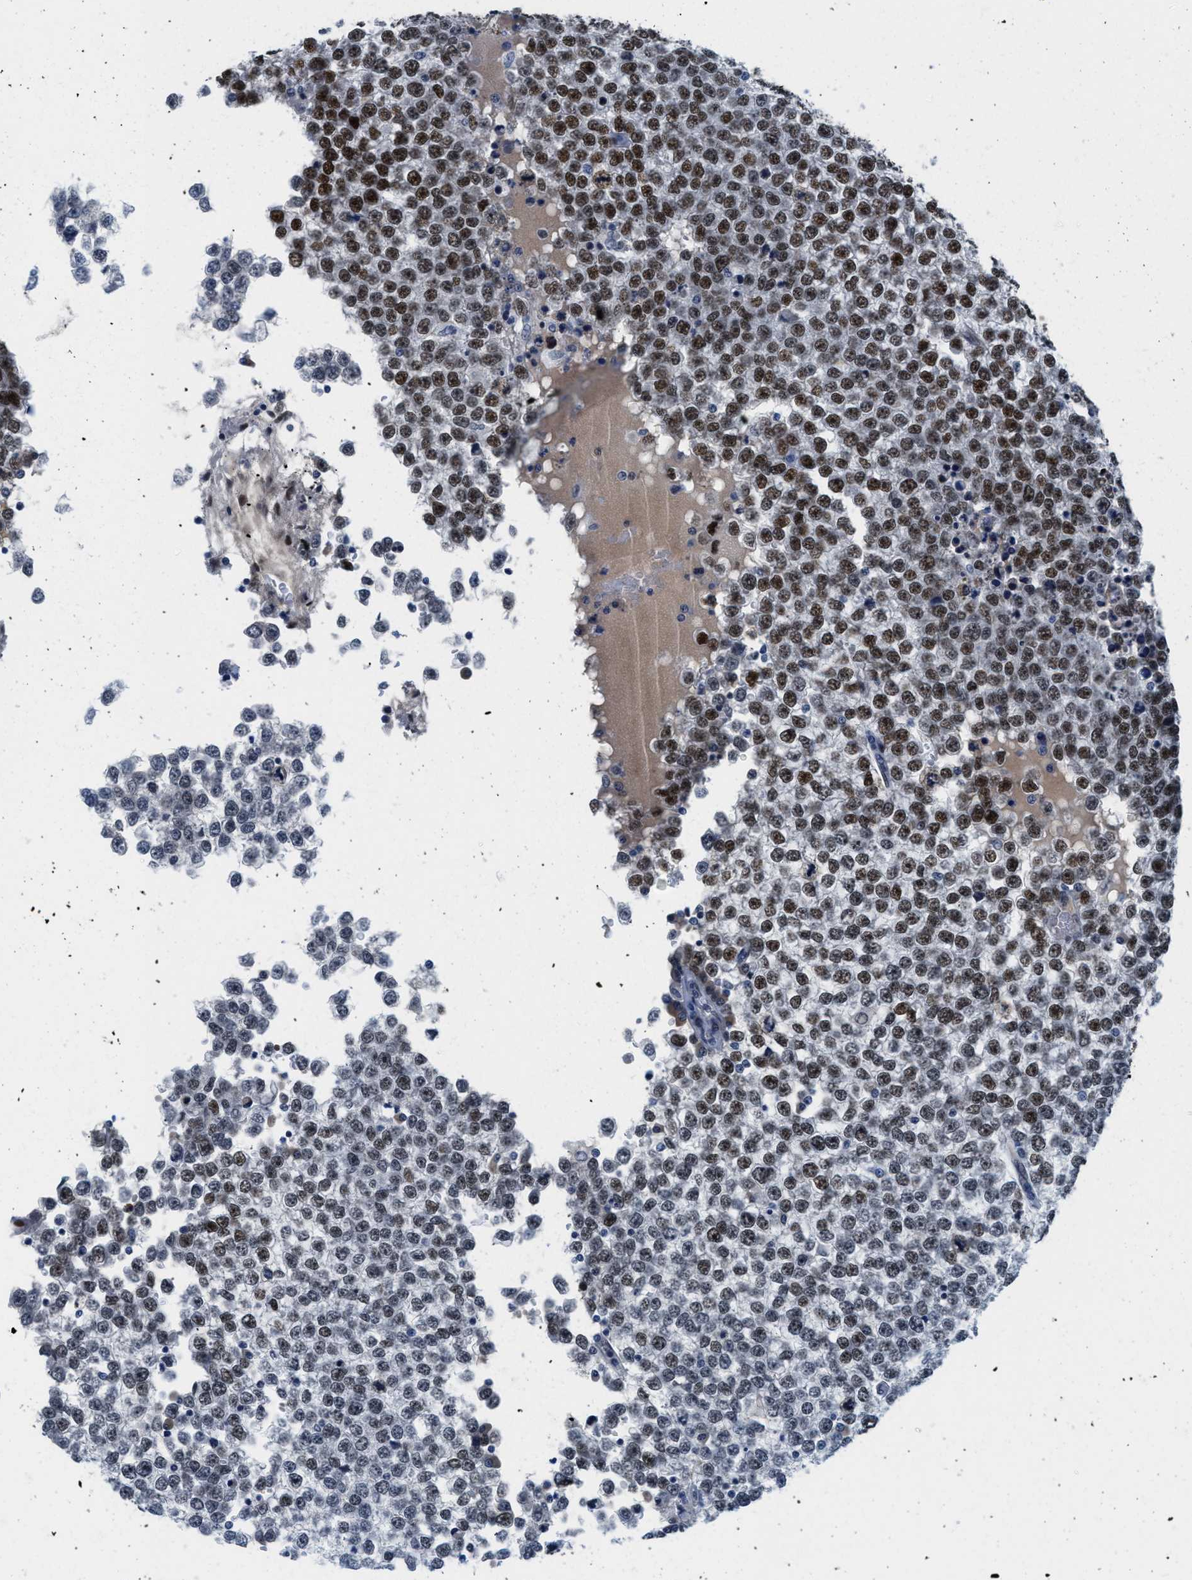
{"staining": {"intensity": "strong", "quantity": ">75%", "location": "nuclear"}, "tissue": "testis cancer", "cell_type": "Tumor cells", "image_type": "cancer", "snomed": [{"axis": "morphology", "description": "Seminoma, NOS"}, {"axis": "topography", "description": "Testis"}], "caption": "Tumor cells exhibit high levels of strong nuclear expression in about >75% of cells in human testis cancer.", "gene": "SMARCAD1", "patient": {"sex": "male", "age": 65}}